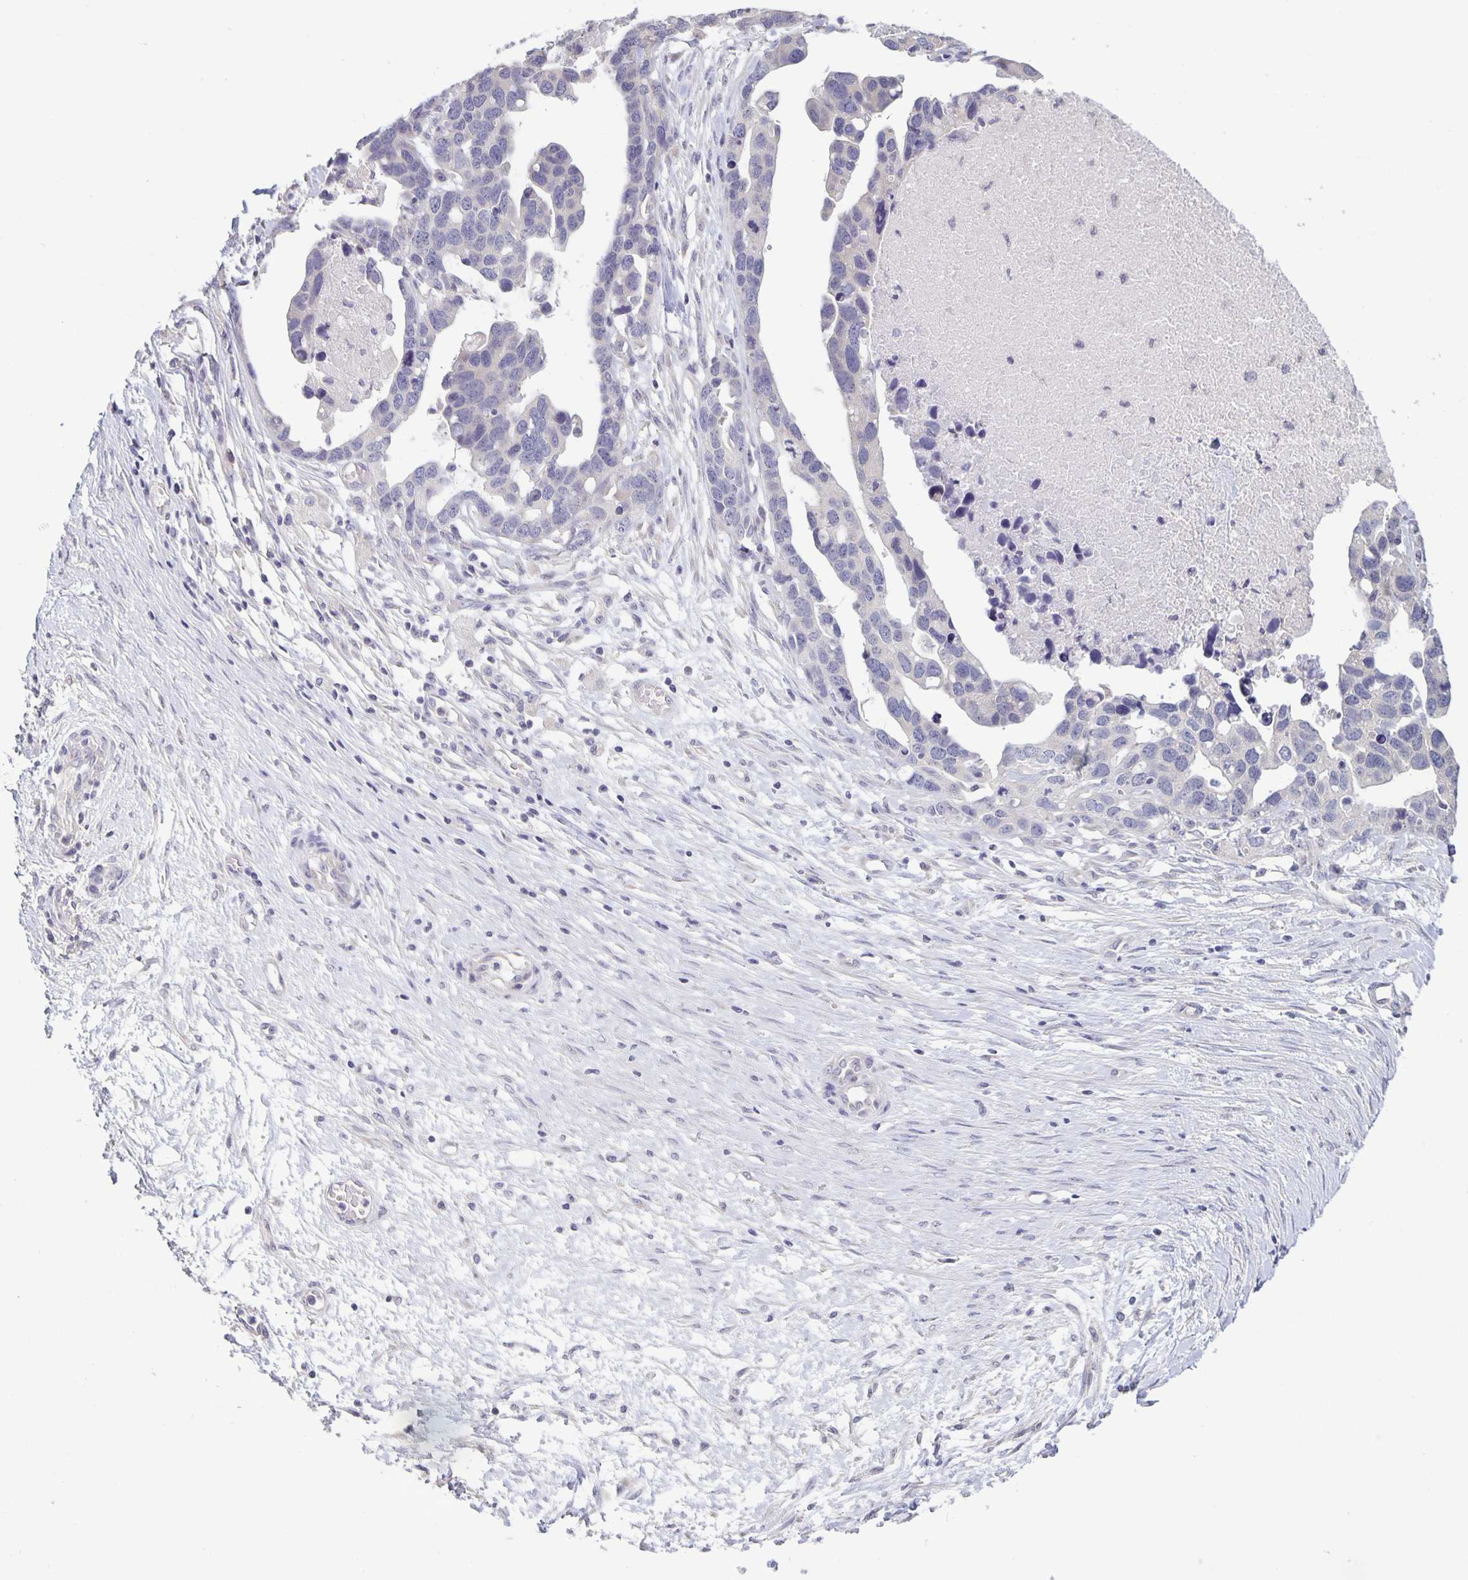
{"staining": {"intensity": "negative", "quantity": "none", "location": "none"}, "tissue": "ovarian cancer", "cell_type": "Tumor cells", "image_type": "cancer", "snomed": [{"axis": "morphology", "description": "Cystadenocarcinoma, serous, NOS"}, {"axis": "topography", "description": "Ovary"}], "caption": "Human ovarian serous cystadenocarcinoma stained for a protein using IHC shows no staining in tumor cells.", "gene": "PLCB3", "patient": {"sex": "female", "age": 54}}